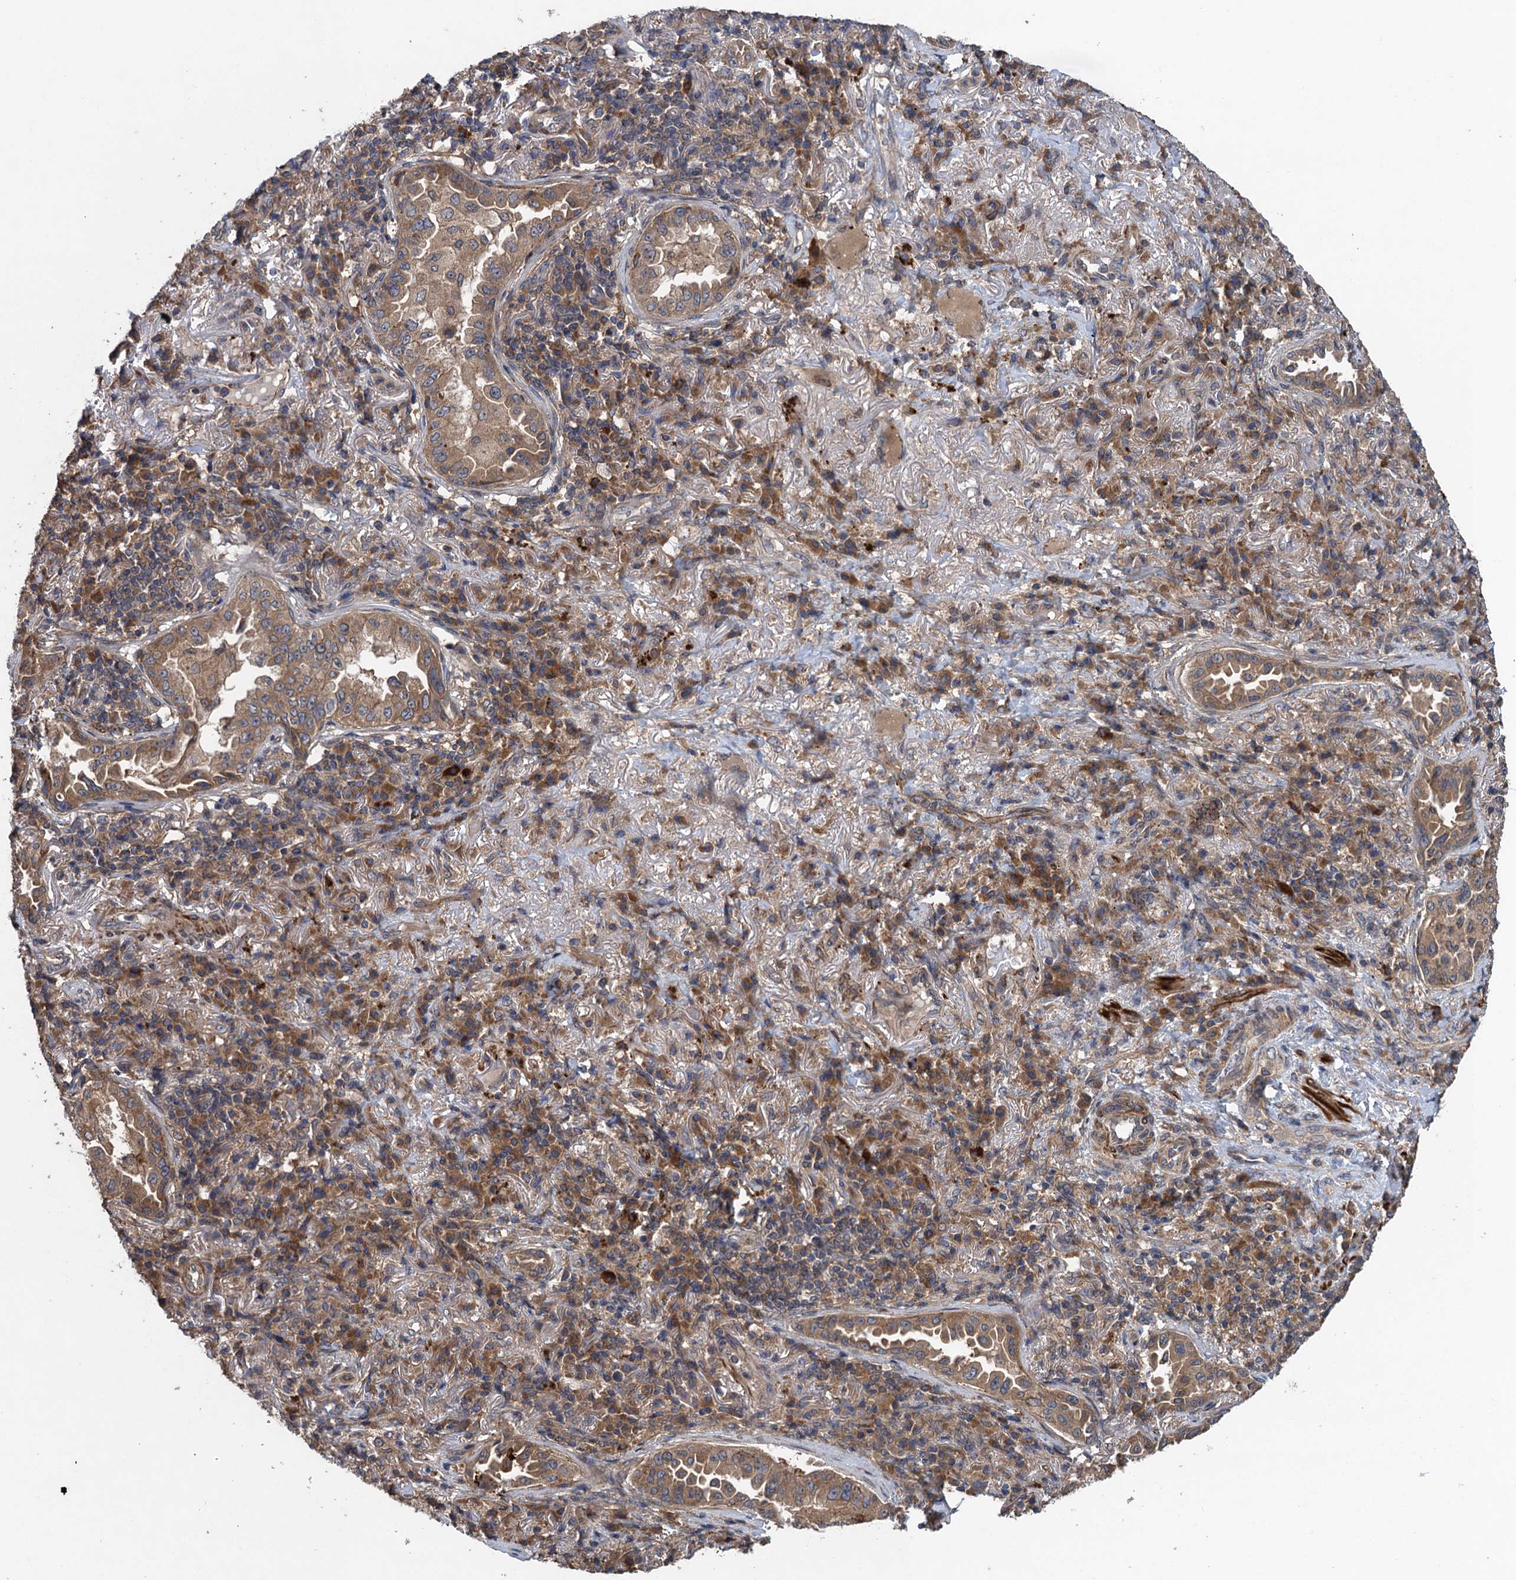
{"staining": {"intensity": "moderate", "quantity": ">75%", "location": "cytoplasmic/membranous"}, "tissue": "lung cancer", "cell_type": "Tumor cells", "image_type": "cancer", "snomed": [{"axis": "morphology", "description": "Adenocarcinoma, NOS"}, {"axis": "topography", "description": "Lung"}], "caption": "Tumor cells display medium levels of moderate cytoplasmic/membranous positivity in about >75% of cells in human lung cancer.", "gene": "CNTN5", "patient": {"sex": "female", "age": 69}}